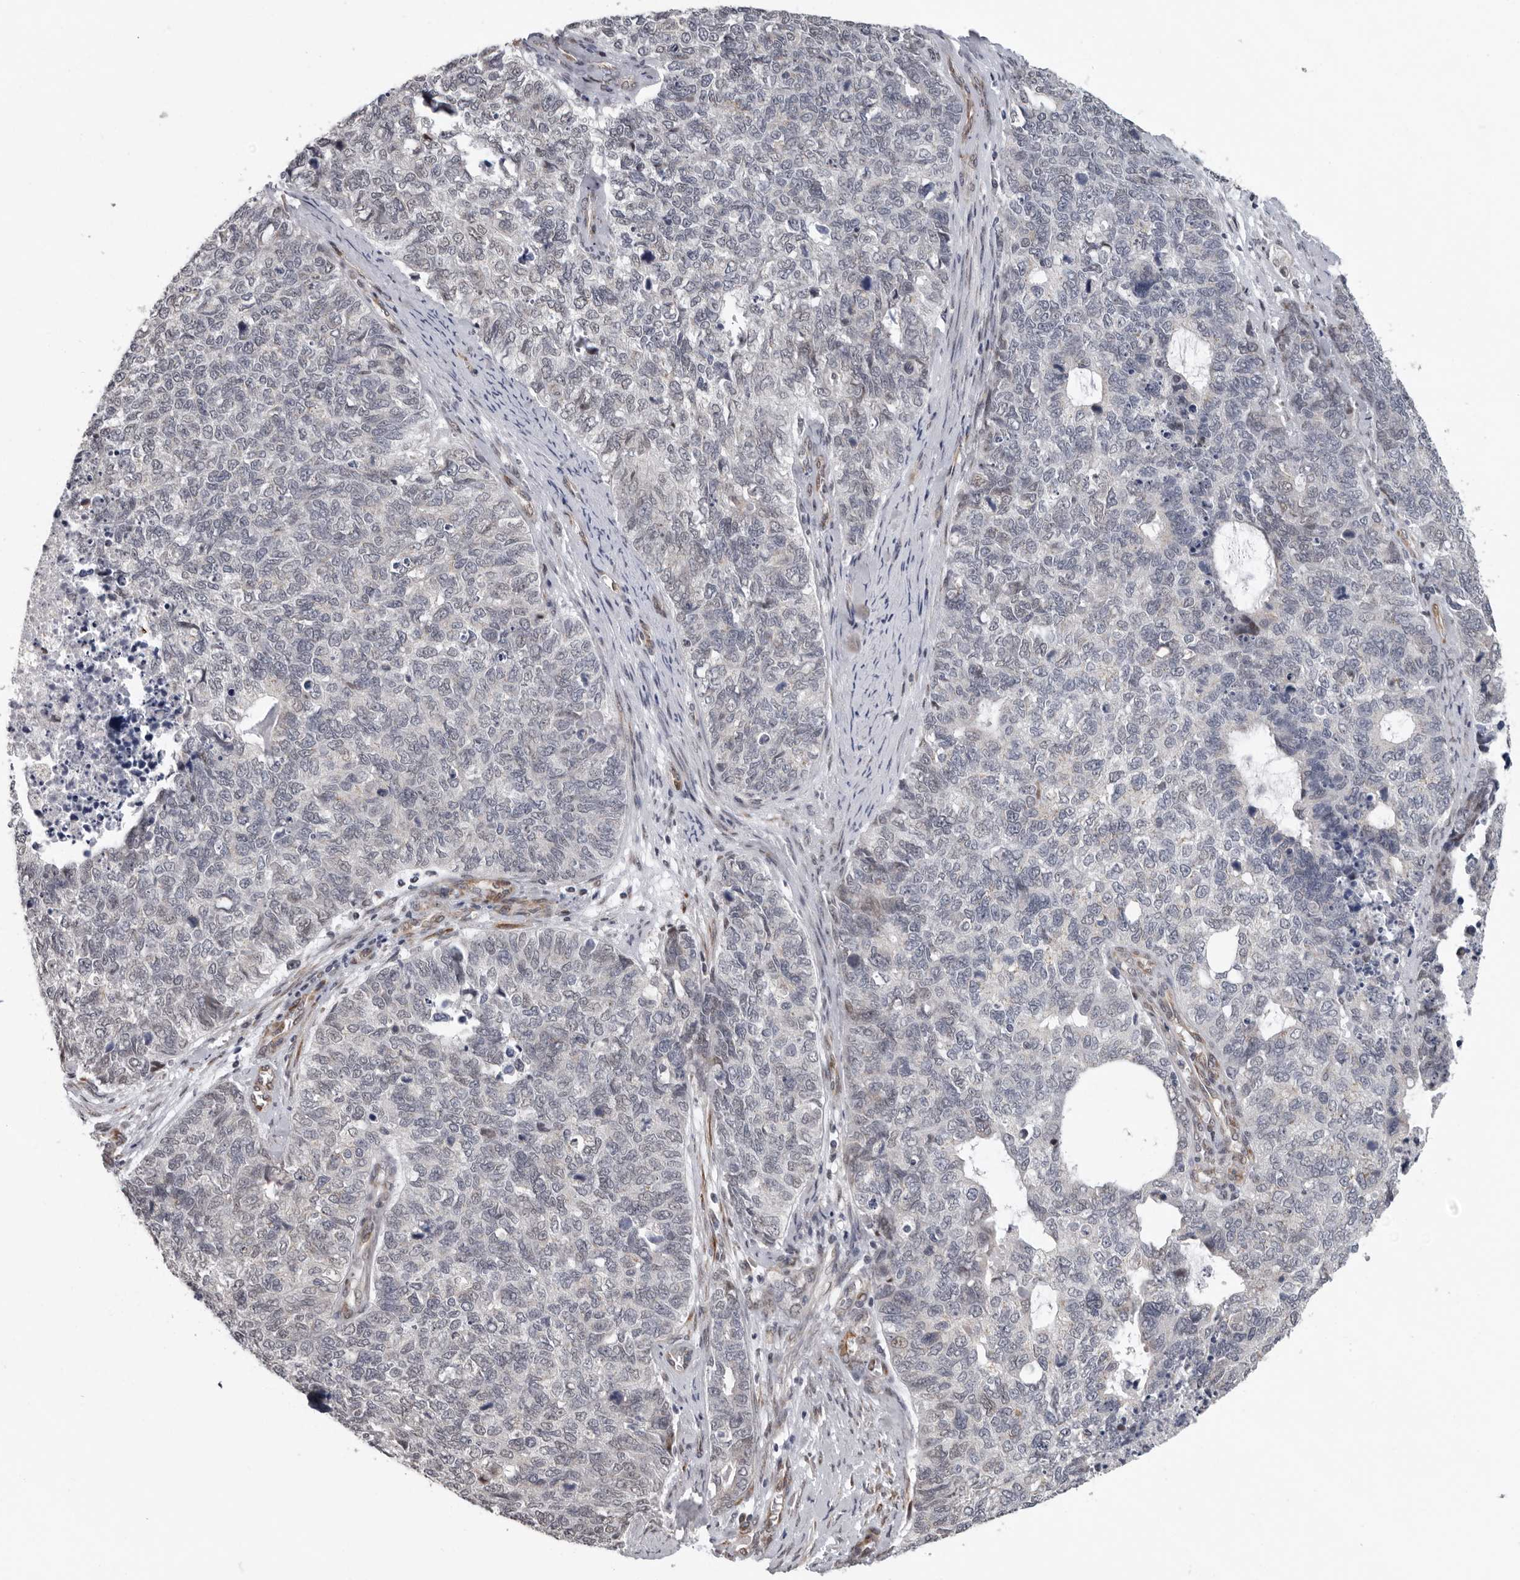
{"staining": {"intensity": "negative", "quantity": "none", "location": "none"}, "tissue": "cervical cancer", "cell_type": "Tumor cells", "image_type": "cancer", "snomed": [{"axis": "morphology", "description": "Squamous cell carcinoma, NOS"}, {"axis": "topography", "description": "Cervix"}], "caption": "This is an immunohistochemistry (IHC) photomicrograph of human cervical squamous cell carcinoma. There is no expression in tumor cells.", "gene": "RALGPS2", "patient": {"sex": "female", "age": 63}}